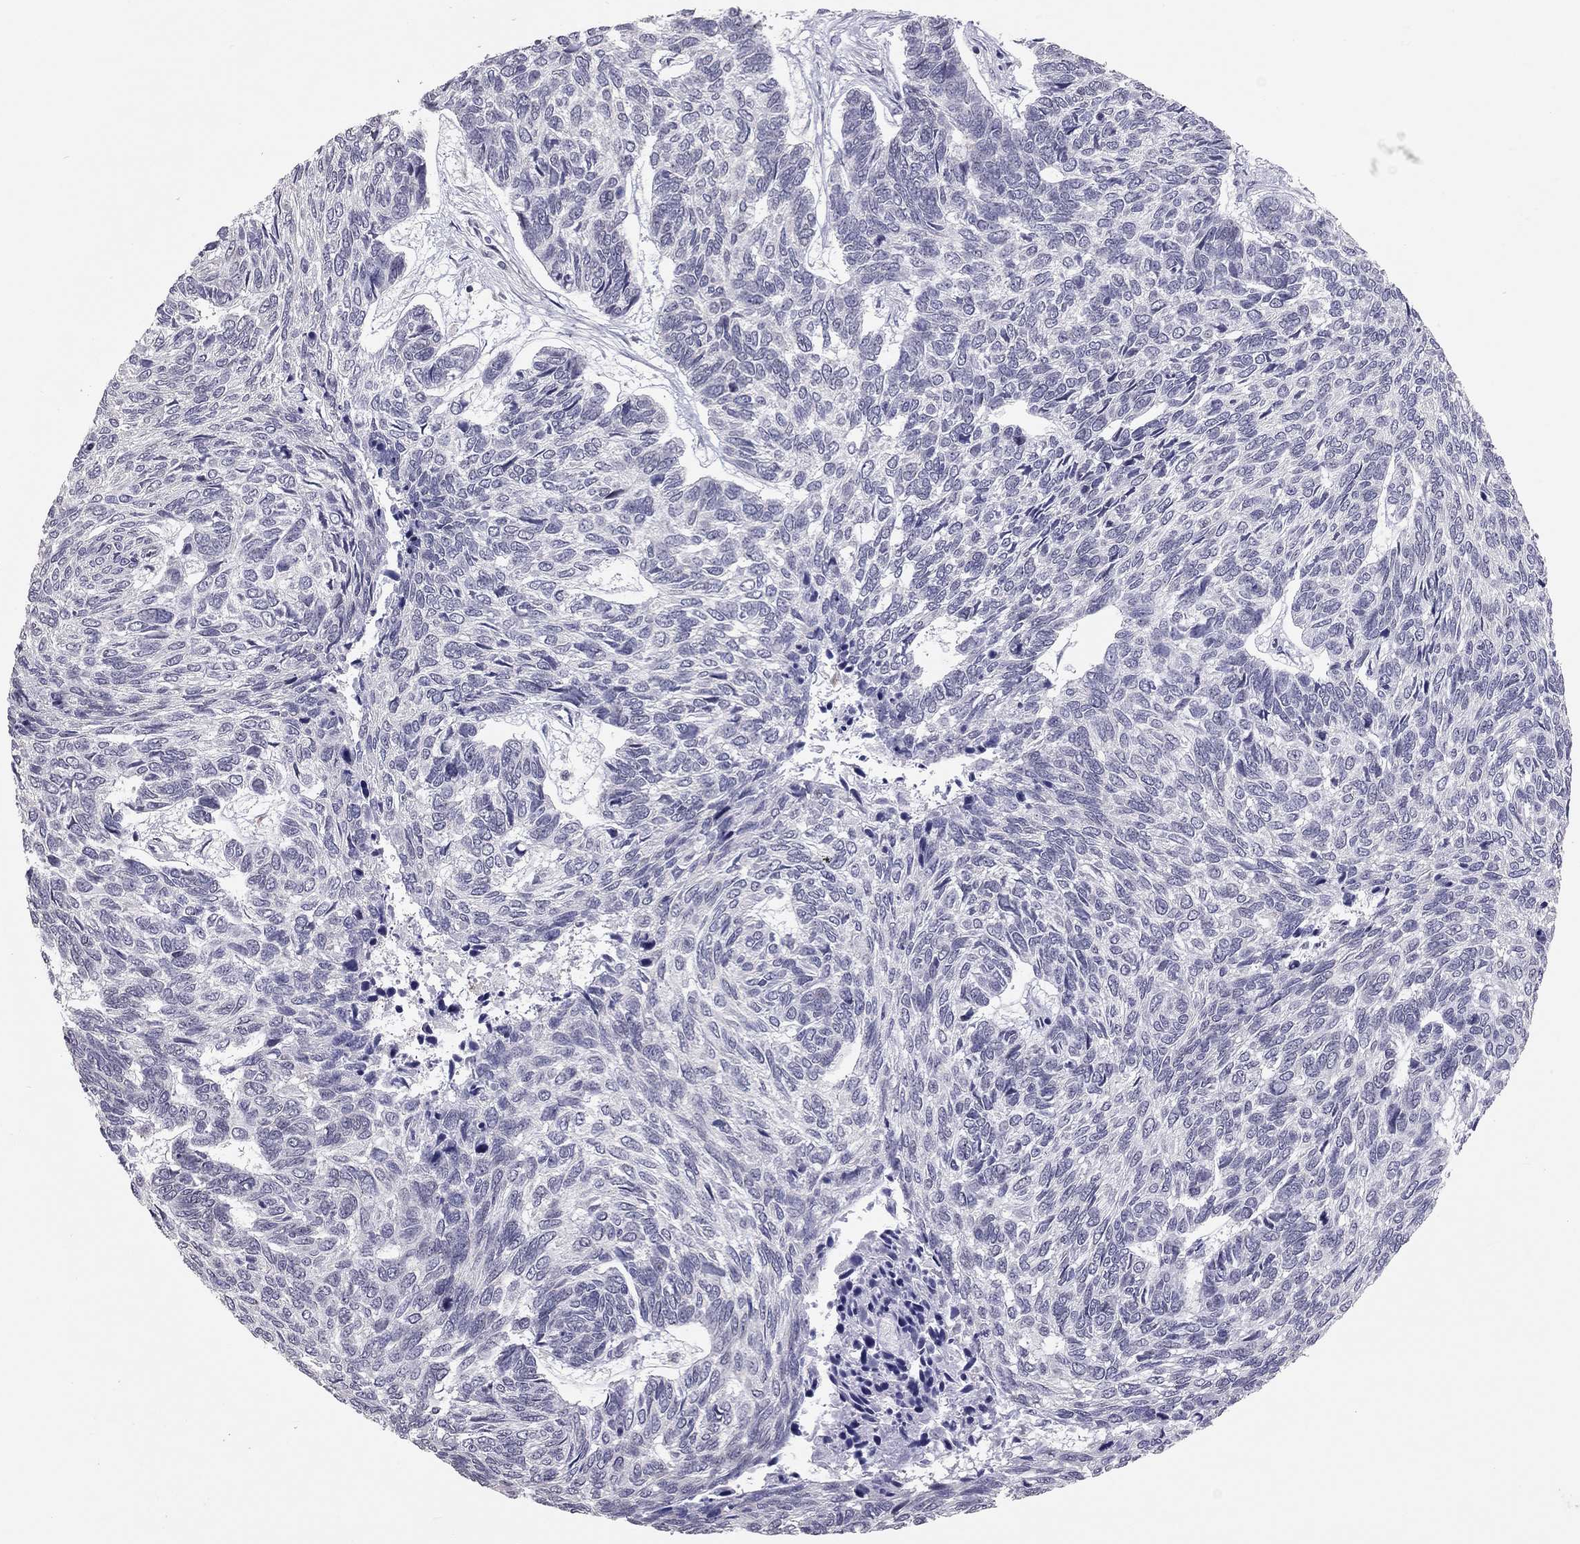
{"staining": {"intensity": "negative", "quantity": "none", "location": "none"}, "tissue": "skin cancer", "cell_type": "Tumor cells", "image_type": "cancer", "snomed": [{"axis": "morphology", "description": "Basal cell carcinoma"}, {"axis": "topography", "description": "Skin"}], "caption": "An immunohistochemistry micrograph of skin basal cell carcinoma is shown. There is no staining in tumor cells of skin basal cell carcinoma.", "gene": "HSF2BP", "patient": {"sex": "female", "age": 65}}